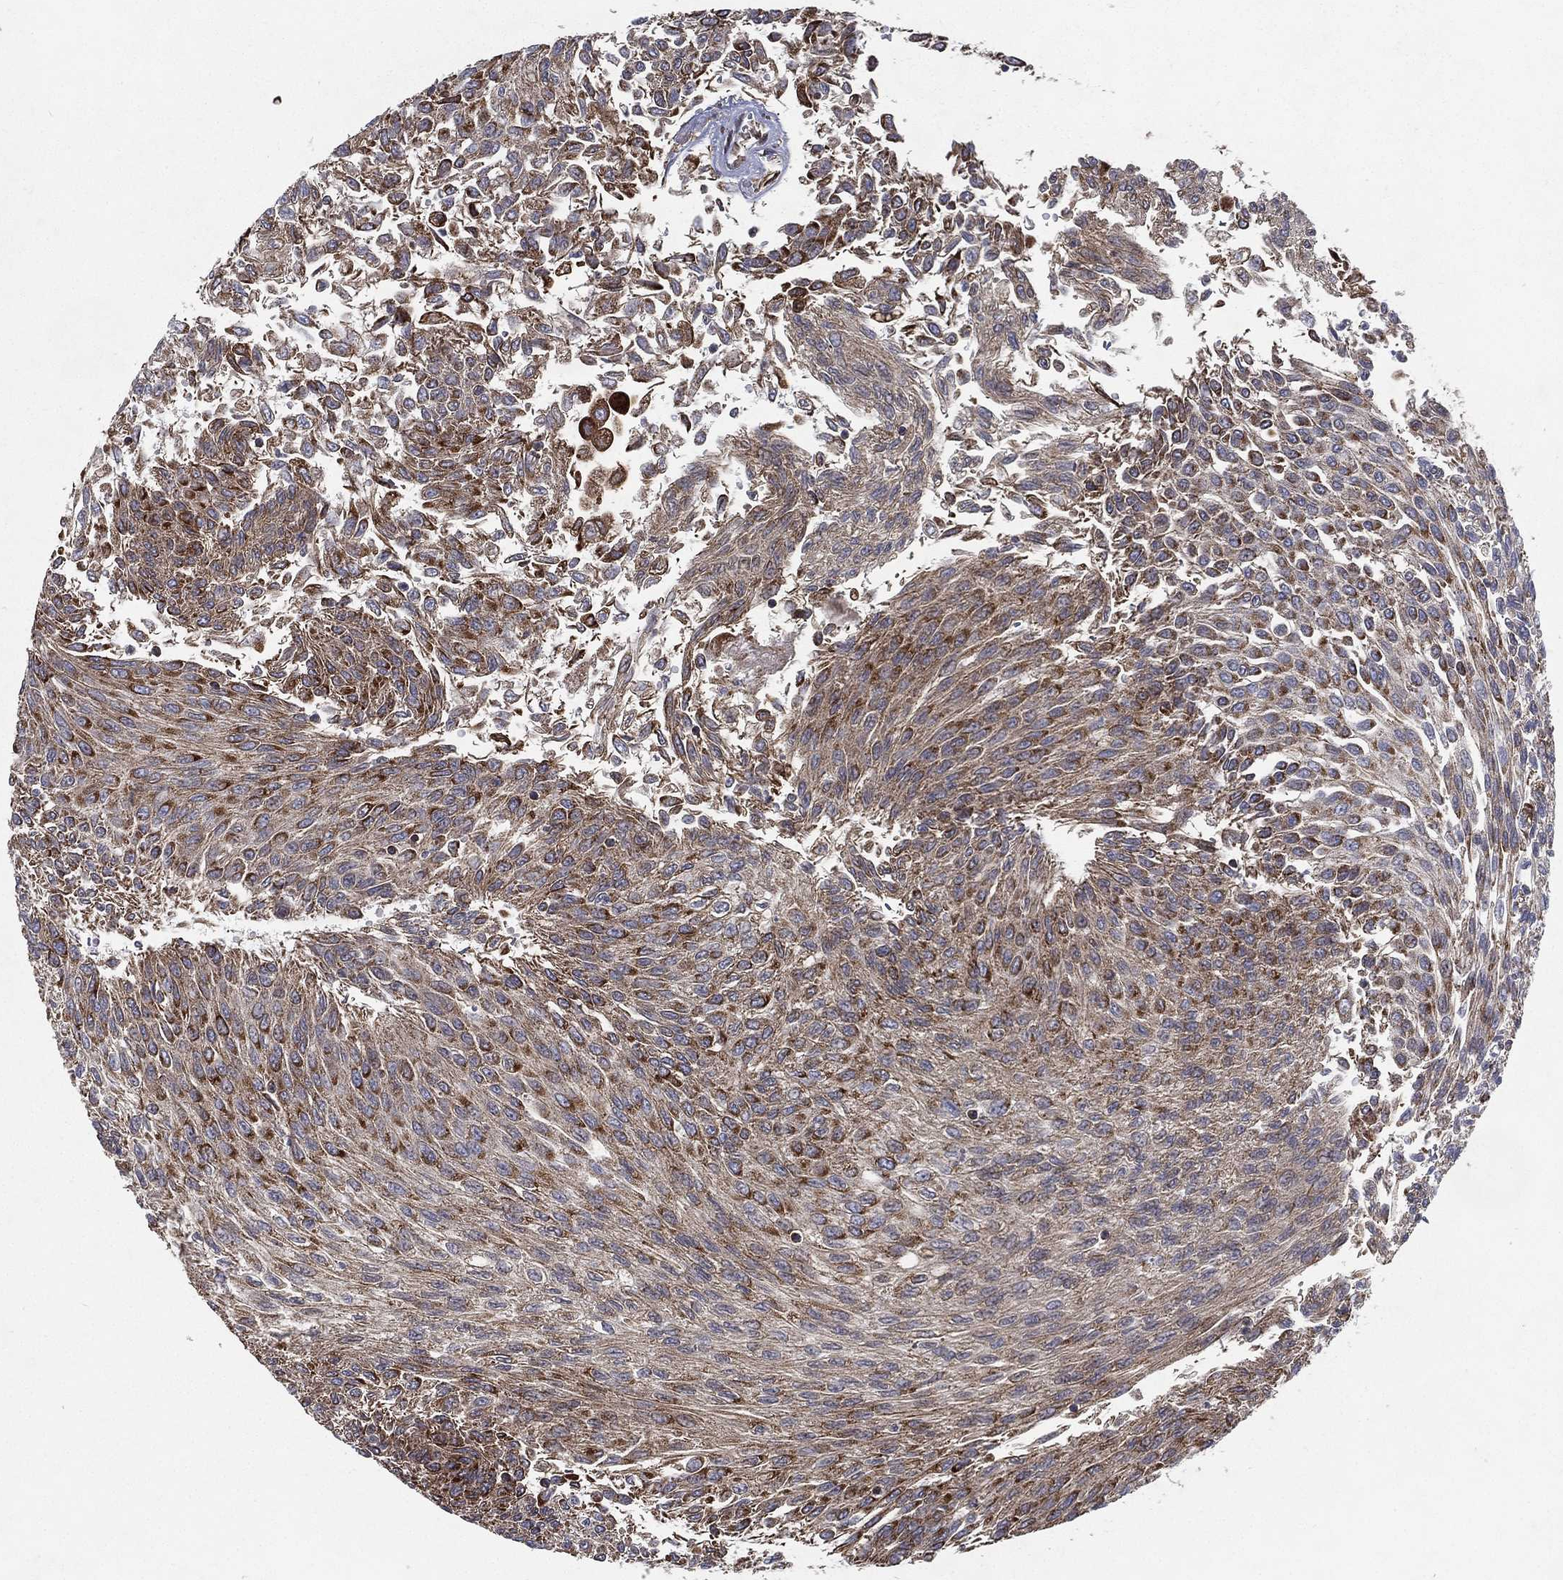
{"staining": {"intensity": "moderate", "quantity": ">75%", "location": "cytoplasmic/membranous"}, "tissue": "urothelial cancer", "cell_type": "Tumor cells", "image_type": "cancer", "snomed": [{"axis": "morphology", "description": "Urothelial carcinoma, Low grade"}, {"axis": "topography", "description": "Urinary bladder"}], "caption": "Protein expression analysis of human urothelial cancer reveals moderate cytoplasmic/membranous positivity in about >75% of tumor cells.", "gene": "MT-CYB", "patient": {"sex": "male", "age": 78}}